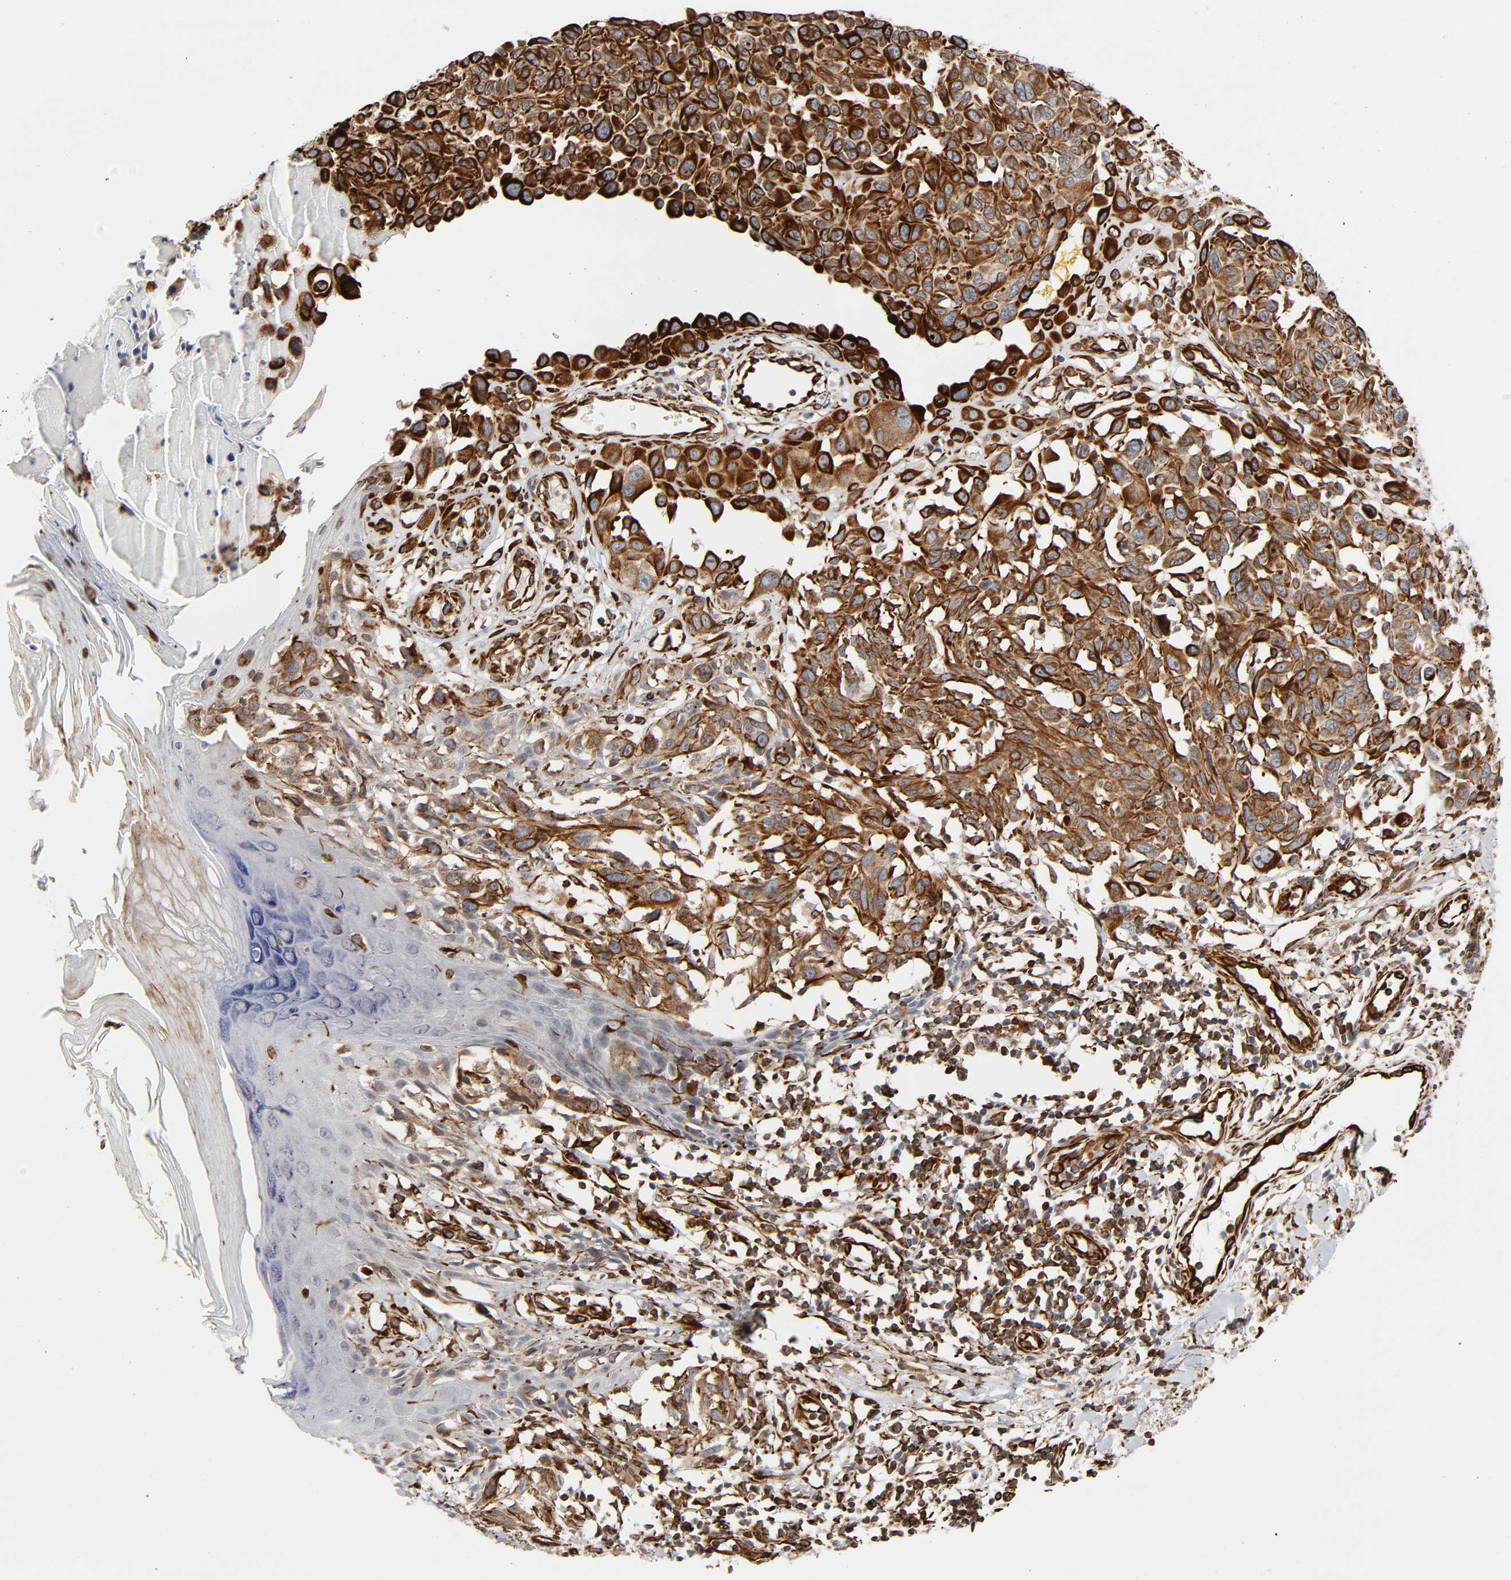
{"staining": {"intensity": "strong", "quantity": ">75%", "location": "cytoplasmic/membranous"}, "tissue": "melanoma", "cell_type": "Tumor cells", "image_type": "cancer", "snomed": [{"axis": "morphology", "description": "Malignant melanoma, NOS"}, {"axis": "topography", "description": "Skin"}], "caption": "Brown immunohistochemical staining in malignant melanoma displays strong cytoplasmic/membranous expression in about >75% of tumor cells.", "gene": "FAM118A", "patient": {"sex": "male", "age": 91}}